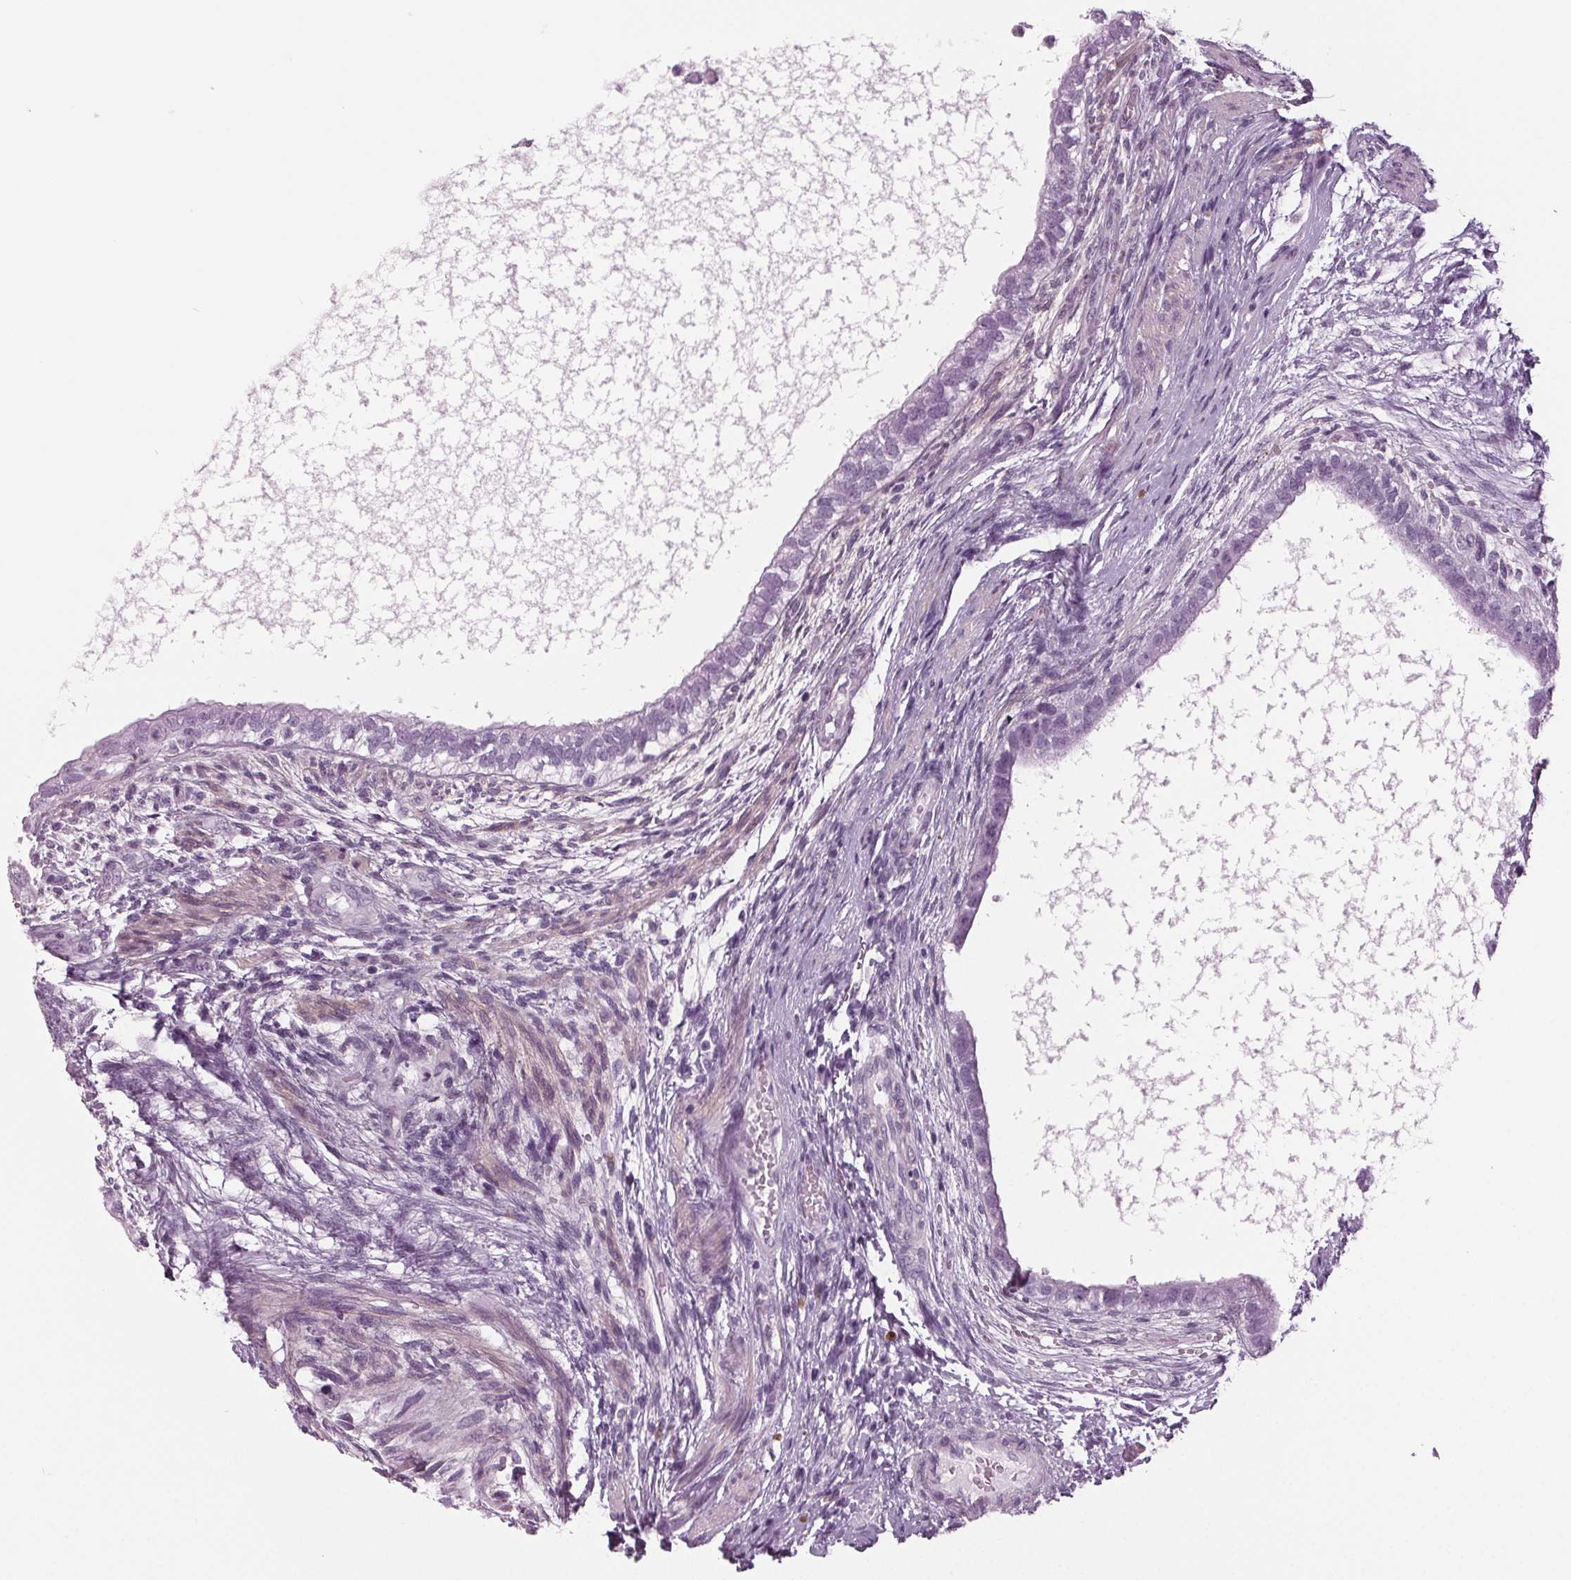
{"staining": {"intensity": "negative", "quantity": "none", "location": "none"}, "tissue": "testis cancer", "cell_type": "Tumor cells", "image_type": "cancer", "snomed": [{"axis": "morphology", "description": "Carcinoma, Embryonal, NOS"}, {"axis": "topography", "description": "Testis"}], "caption": "The image shows no significant staining in tumor cells of testis cancer.", "gene": "BHLHE22", "patient": {"sex": "male", "age": 26}}